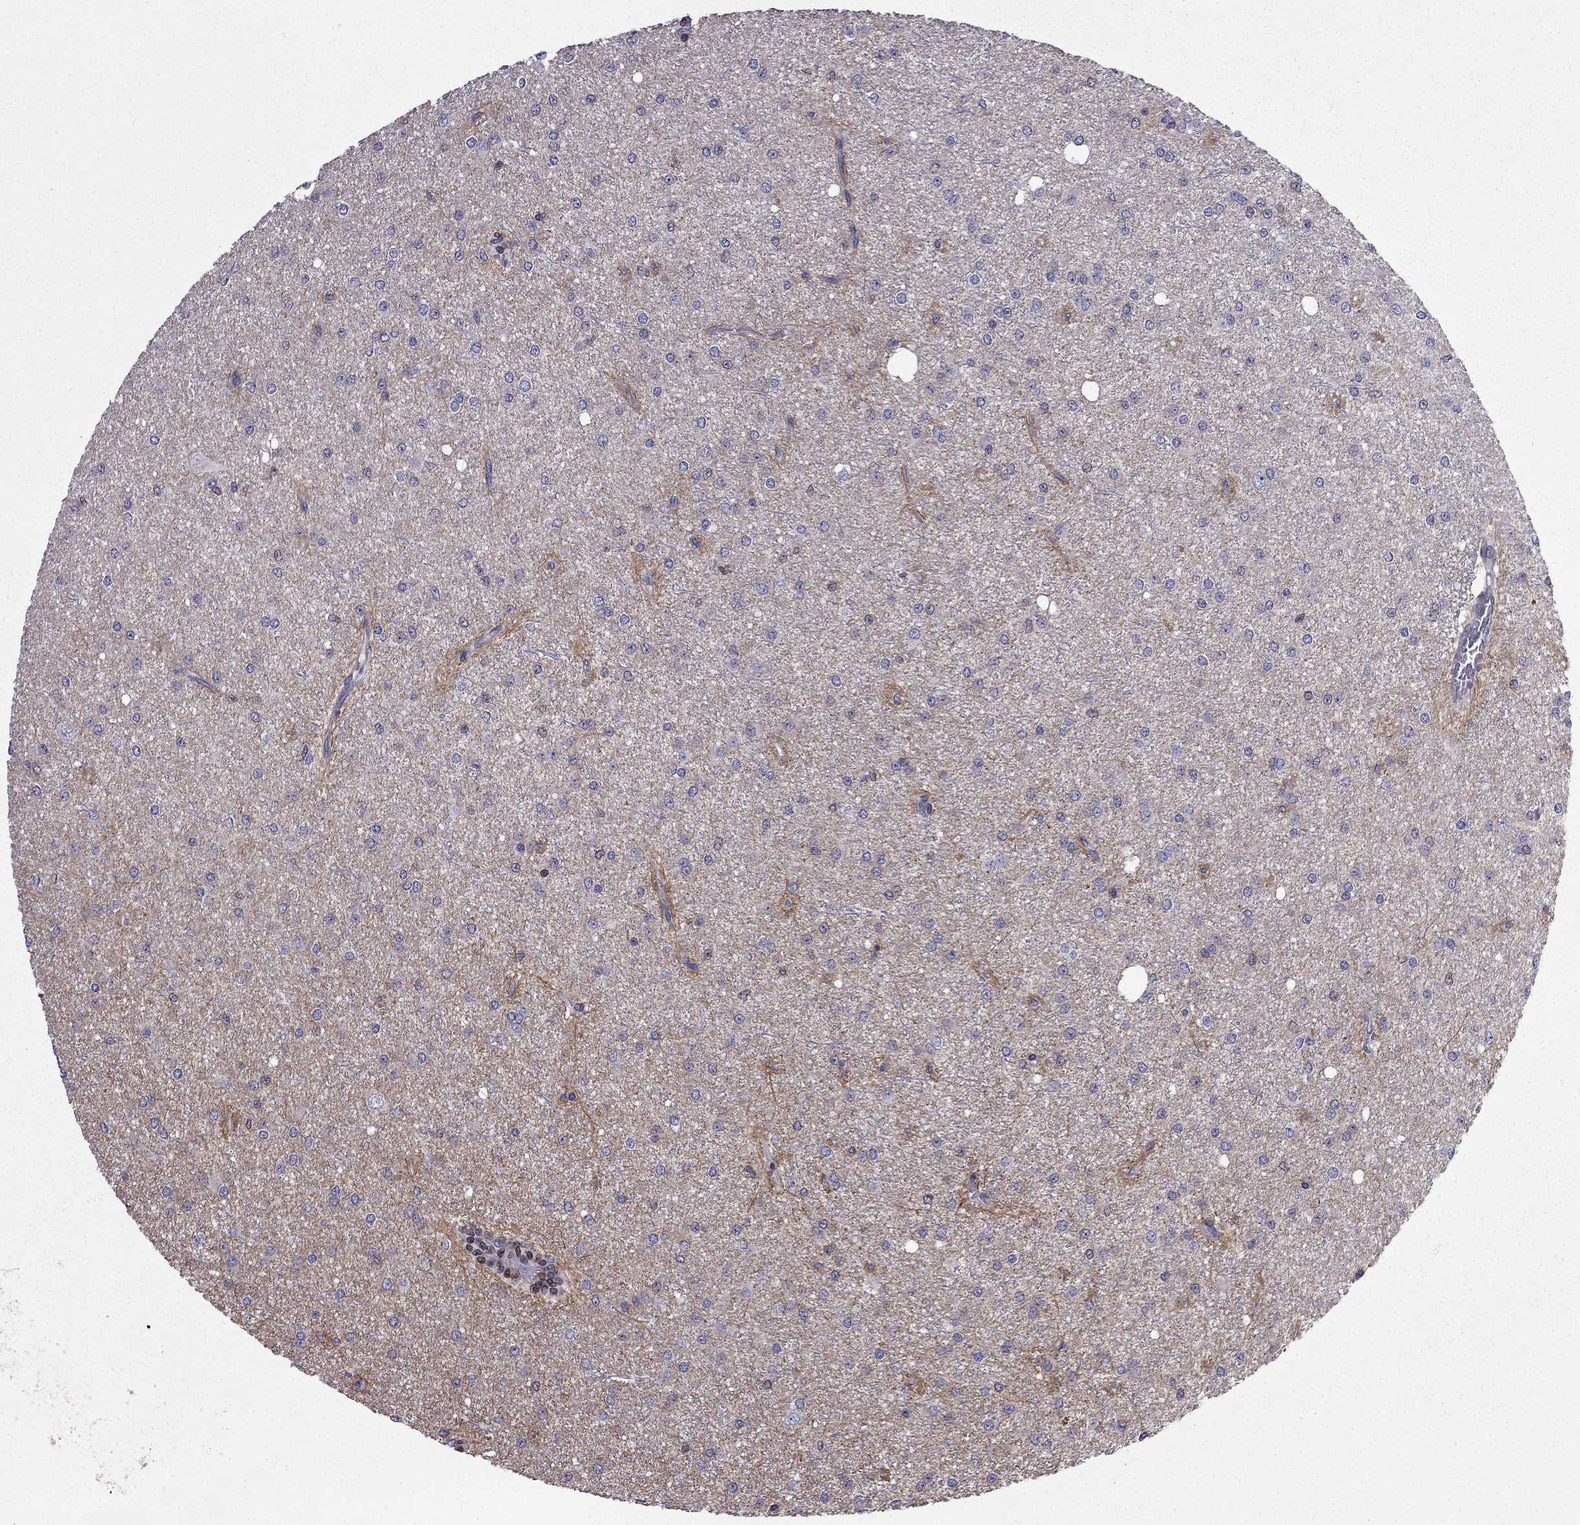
{"staining": {"intensity": "negative", "quantity": "none", "location": "none"}, "tissue": "glioma", "cell_type": "Tumor cells", "image_type": "cancer", "snomed": [{"axis": "morphology", "description": "Glioma, malignant, Low grade"}, {"axis": "topography", "description": "Brain"}], "caption": "Malignant glioma (low-grade) stained for a protein using IHC reveals no staining tumor cells.", "gene": "CDC42BPA", "patient": {"sex": "male", "age": 27}}